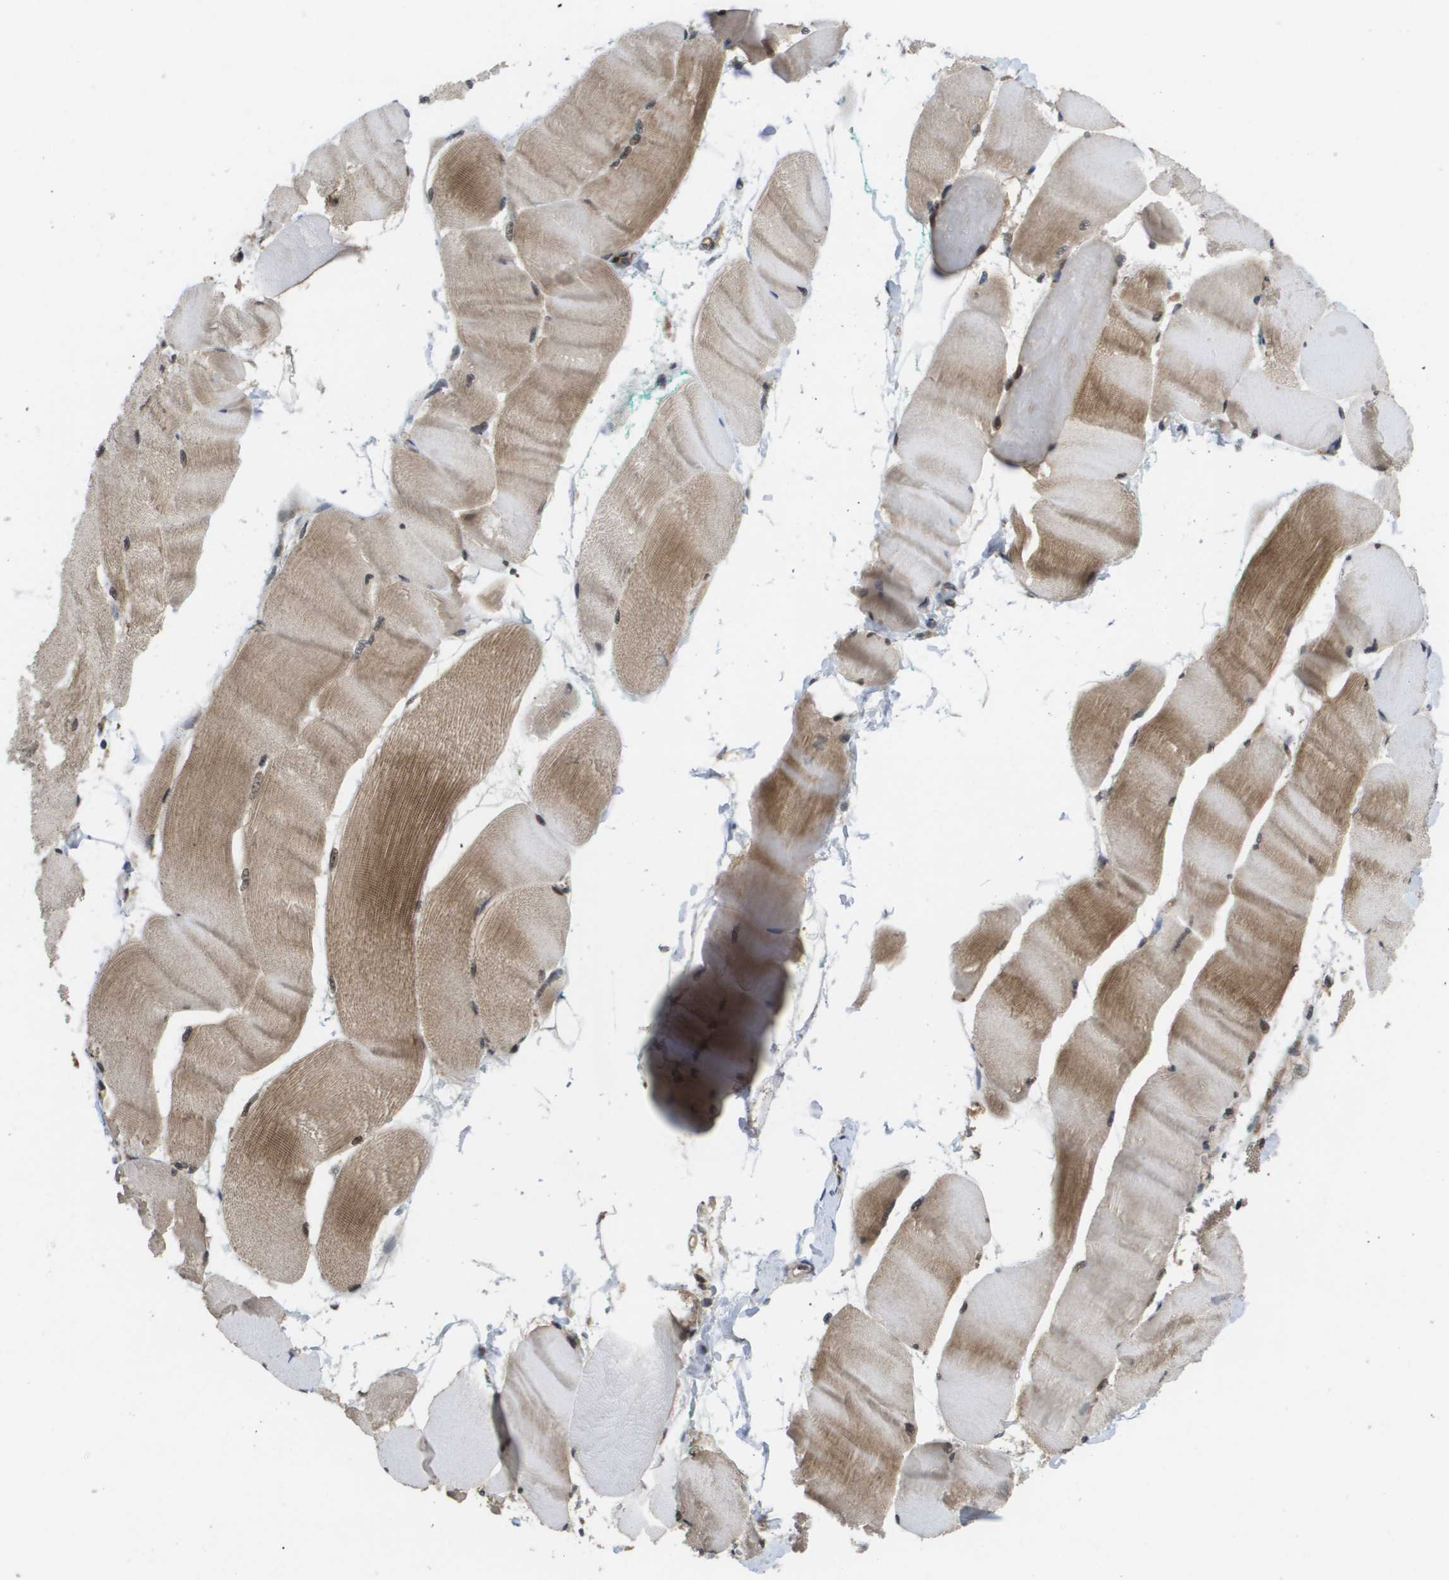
{"staining": {"intensity": "moderate", "quantity": "25%-75%", "location": "cytoplasmic/membranous,nuclear"}, "tissue": "skeletal muscle", "cell_type": "Myocytes", "image_type": "normal", "snomed": [{"axis": "morphology", "description": "Normal tissue, NOS"}, {"axis": "morphology", "description": "Squamous cell carcinoma, NOS"}, {"axis": "topography", "description": "Skeletal muscle"}], "caption": "High-power microscopy captured an immunohistochemistry (IHC) photomicrograph of unremarkable skeletal muscle, revealing moderate cytoplasmic/membranous,nuclear expression in about 25%-75% of myocytes. Ihc stains the protein of interest in brown and the nuclei are stained blue.", "gene": "AMBRA1", "patient": {"sex": "male", "age": 51}}